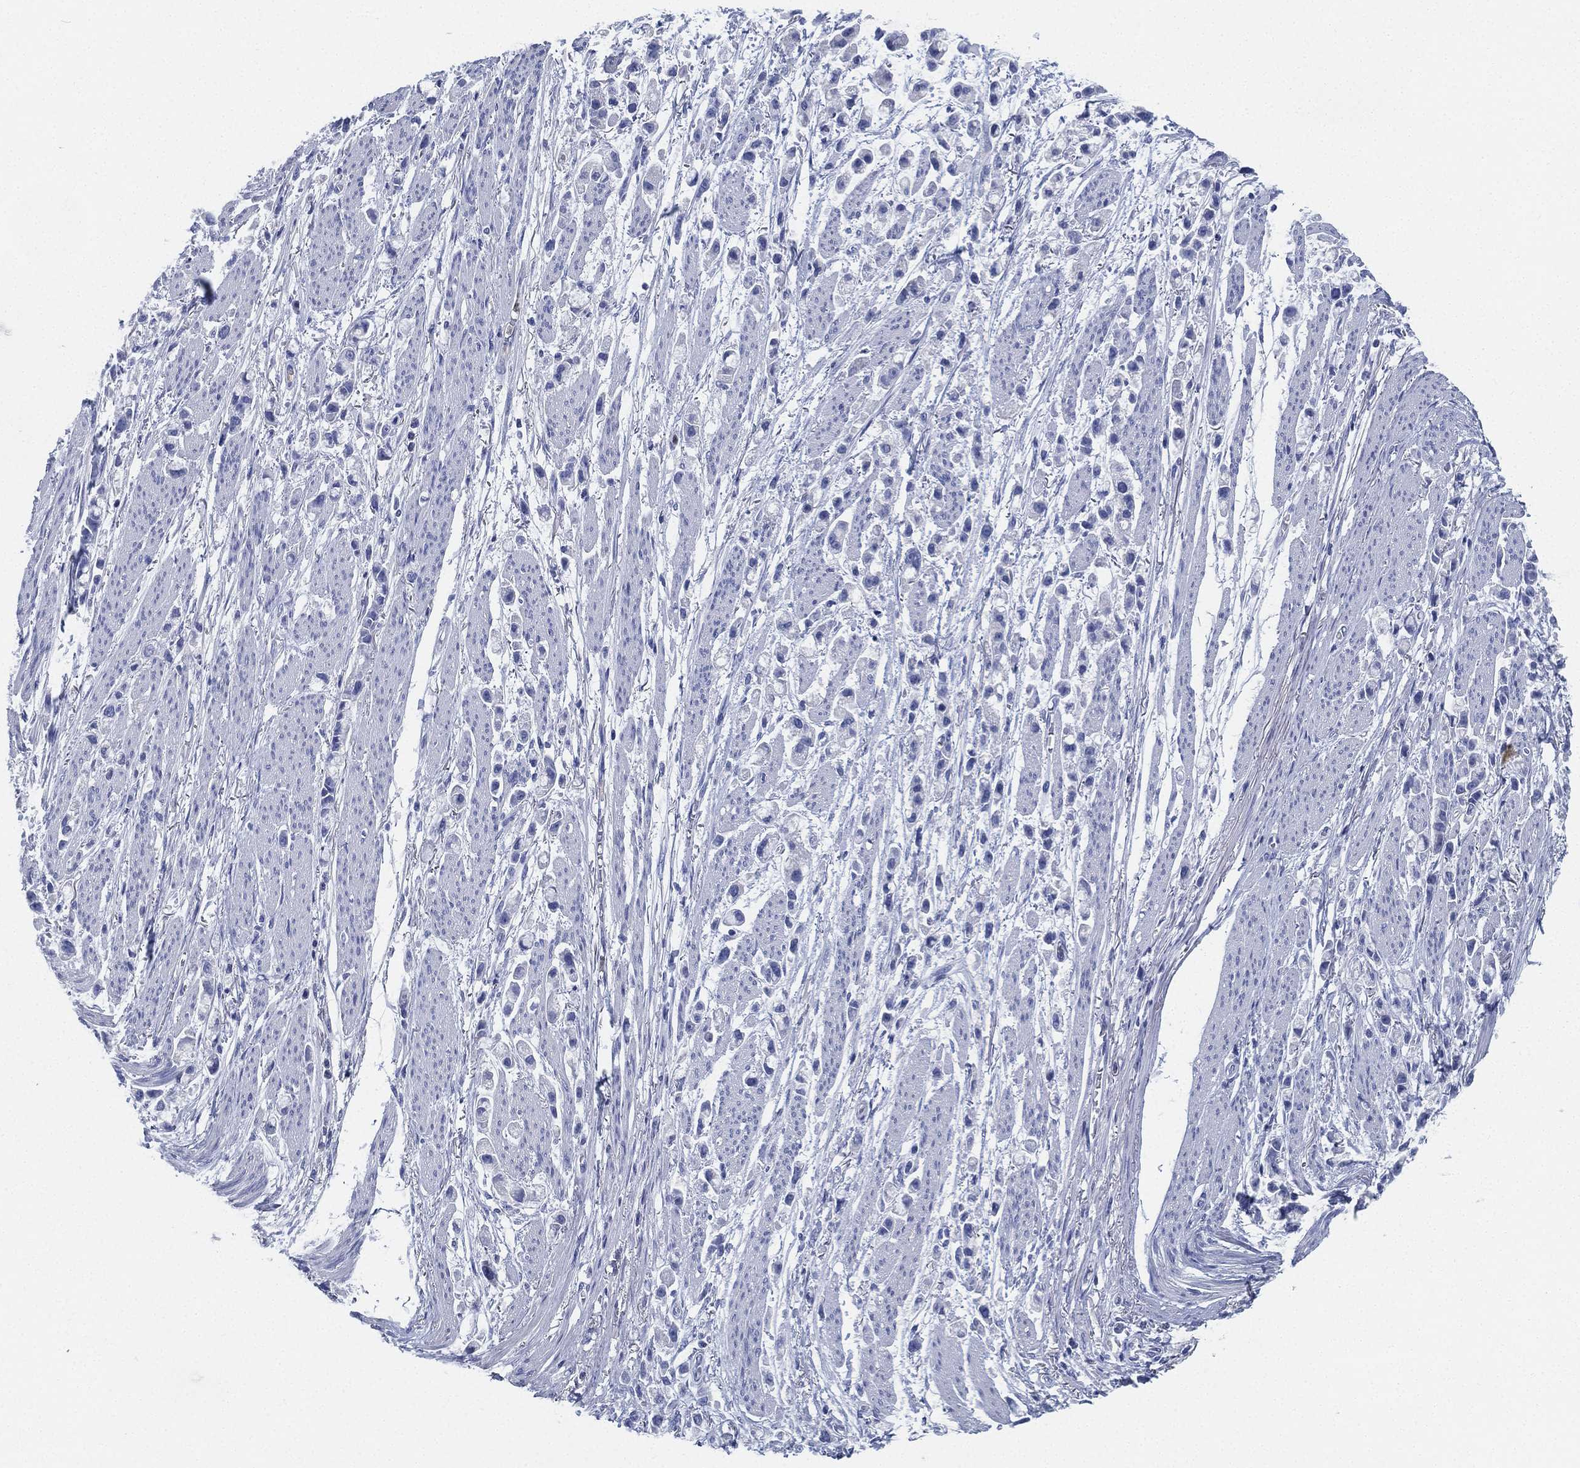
{"staining": {"intensity": "negative", "quantity": "none", "location": "none"}, "tissue": "stomach cancer", "cell_type": "Tumor cells", "image_type": "cancer", "snomed": [{"axis": "morphology", "description": "Adenocarcinoma, NOS"}, {"axis": "topography", "description": "Stomach"}], "caption": "High power microscopy image of an immunohistochemistry (IHC) photomicrograph of stomach cancer (adenocarcinoma), revealing no significant expression in tumor cells.", "gene": "DEFB121", "patient": {"sex": "female", "age": 81}}